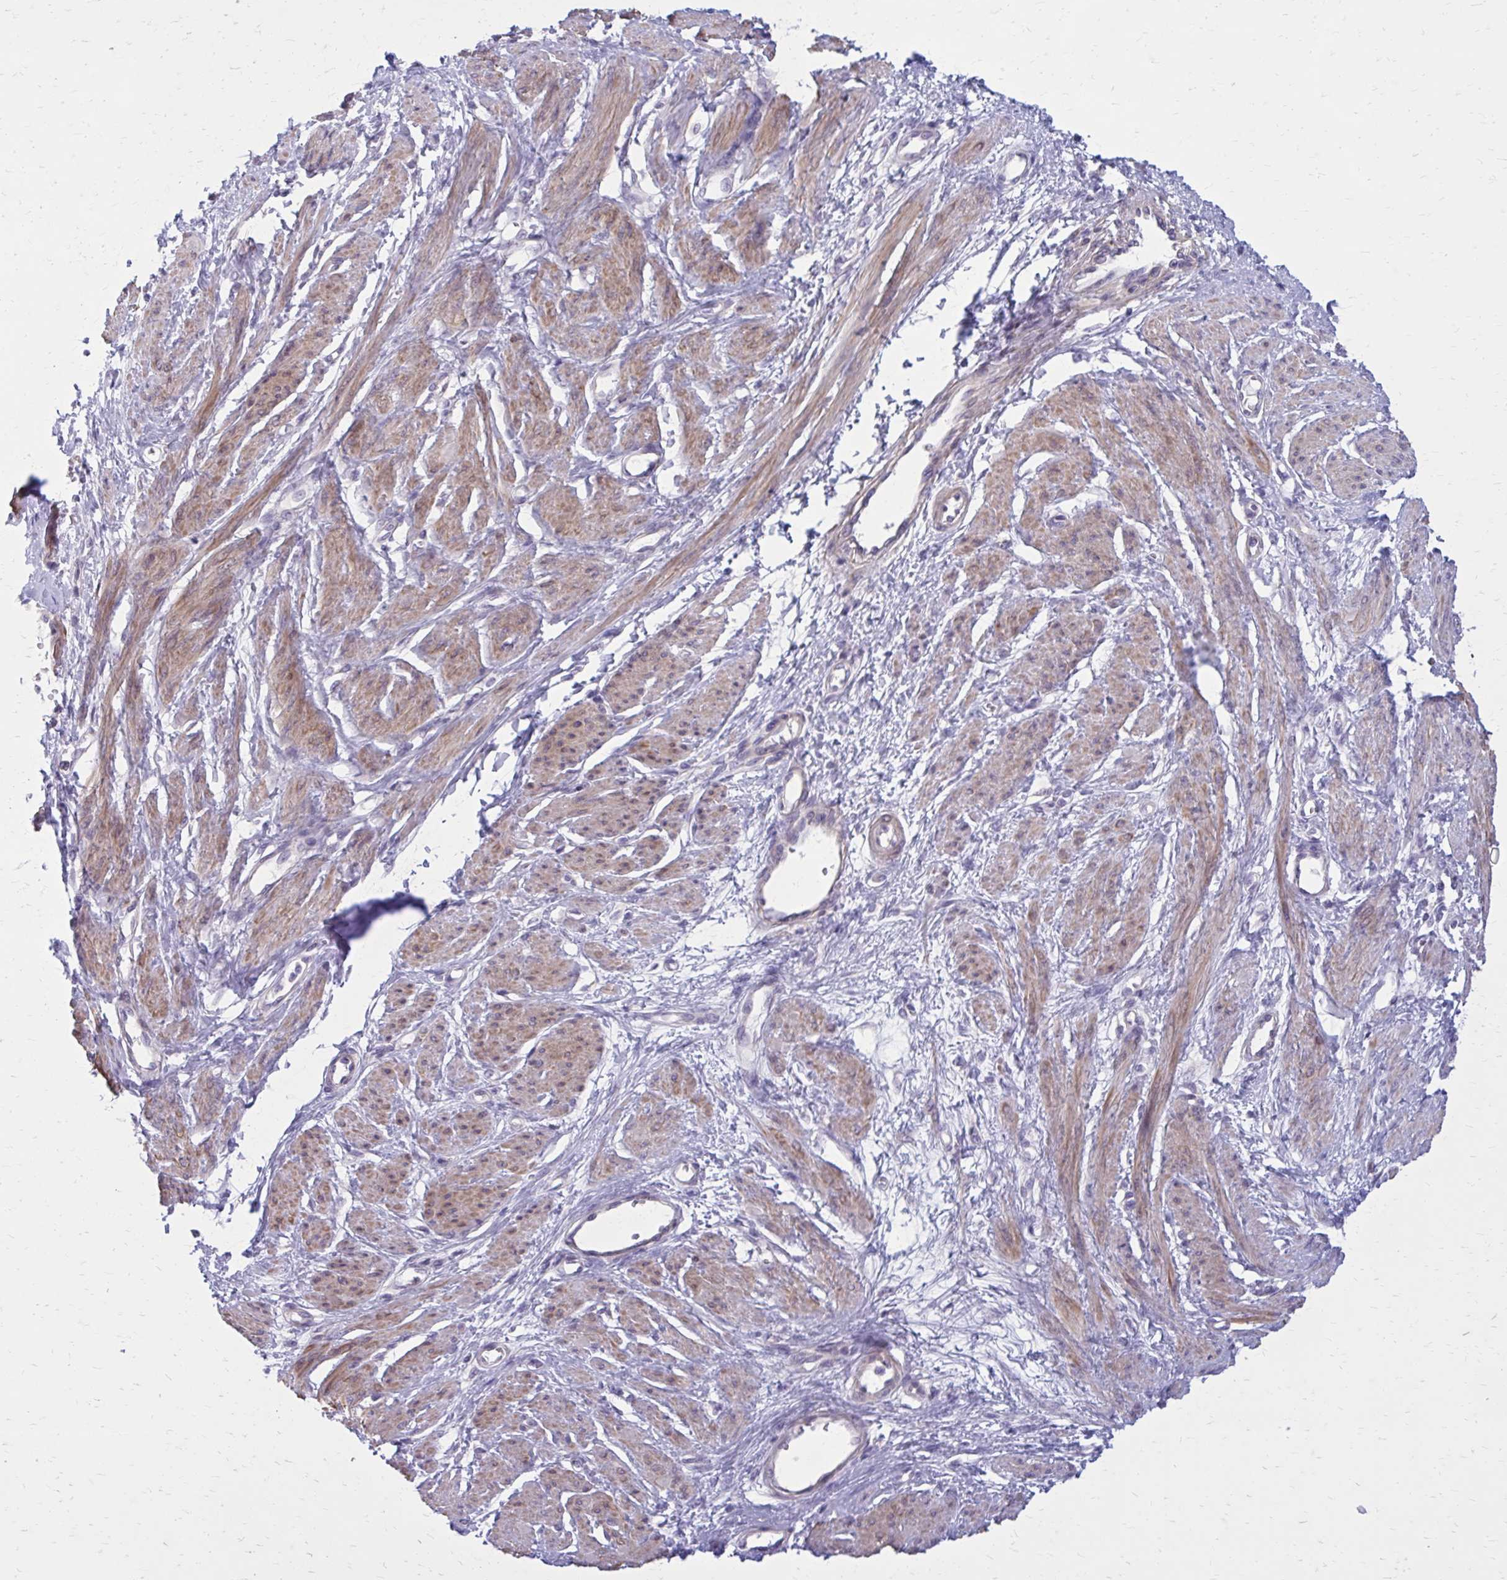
{"staining": {"intensity": "moderate", "quantity": ">75%", "location": "cytoplasmic/membranous"}, "tissue": "smooth muscle", "cell_type": "Smooth muscle cells", "image_type": "normal", "snomed": [{"axis": "morphology", "description": "Normal tissue, NOS"}, {"axis": "topography", "description": "Smooth muscle"}, {"axis": "topography", "description": "Uterus"}], "caption": "Immunohistochemistry (IHC) (DAB) staining of normal human smooth muscle demonstrates moderate cytoplasmic/membranous protein expression in about >75% of smooth muscle cells.", "gene": "GIGYF2", "patient": {"sex": "female", "age": 39}}